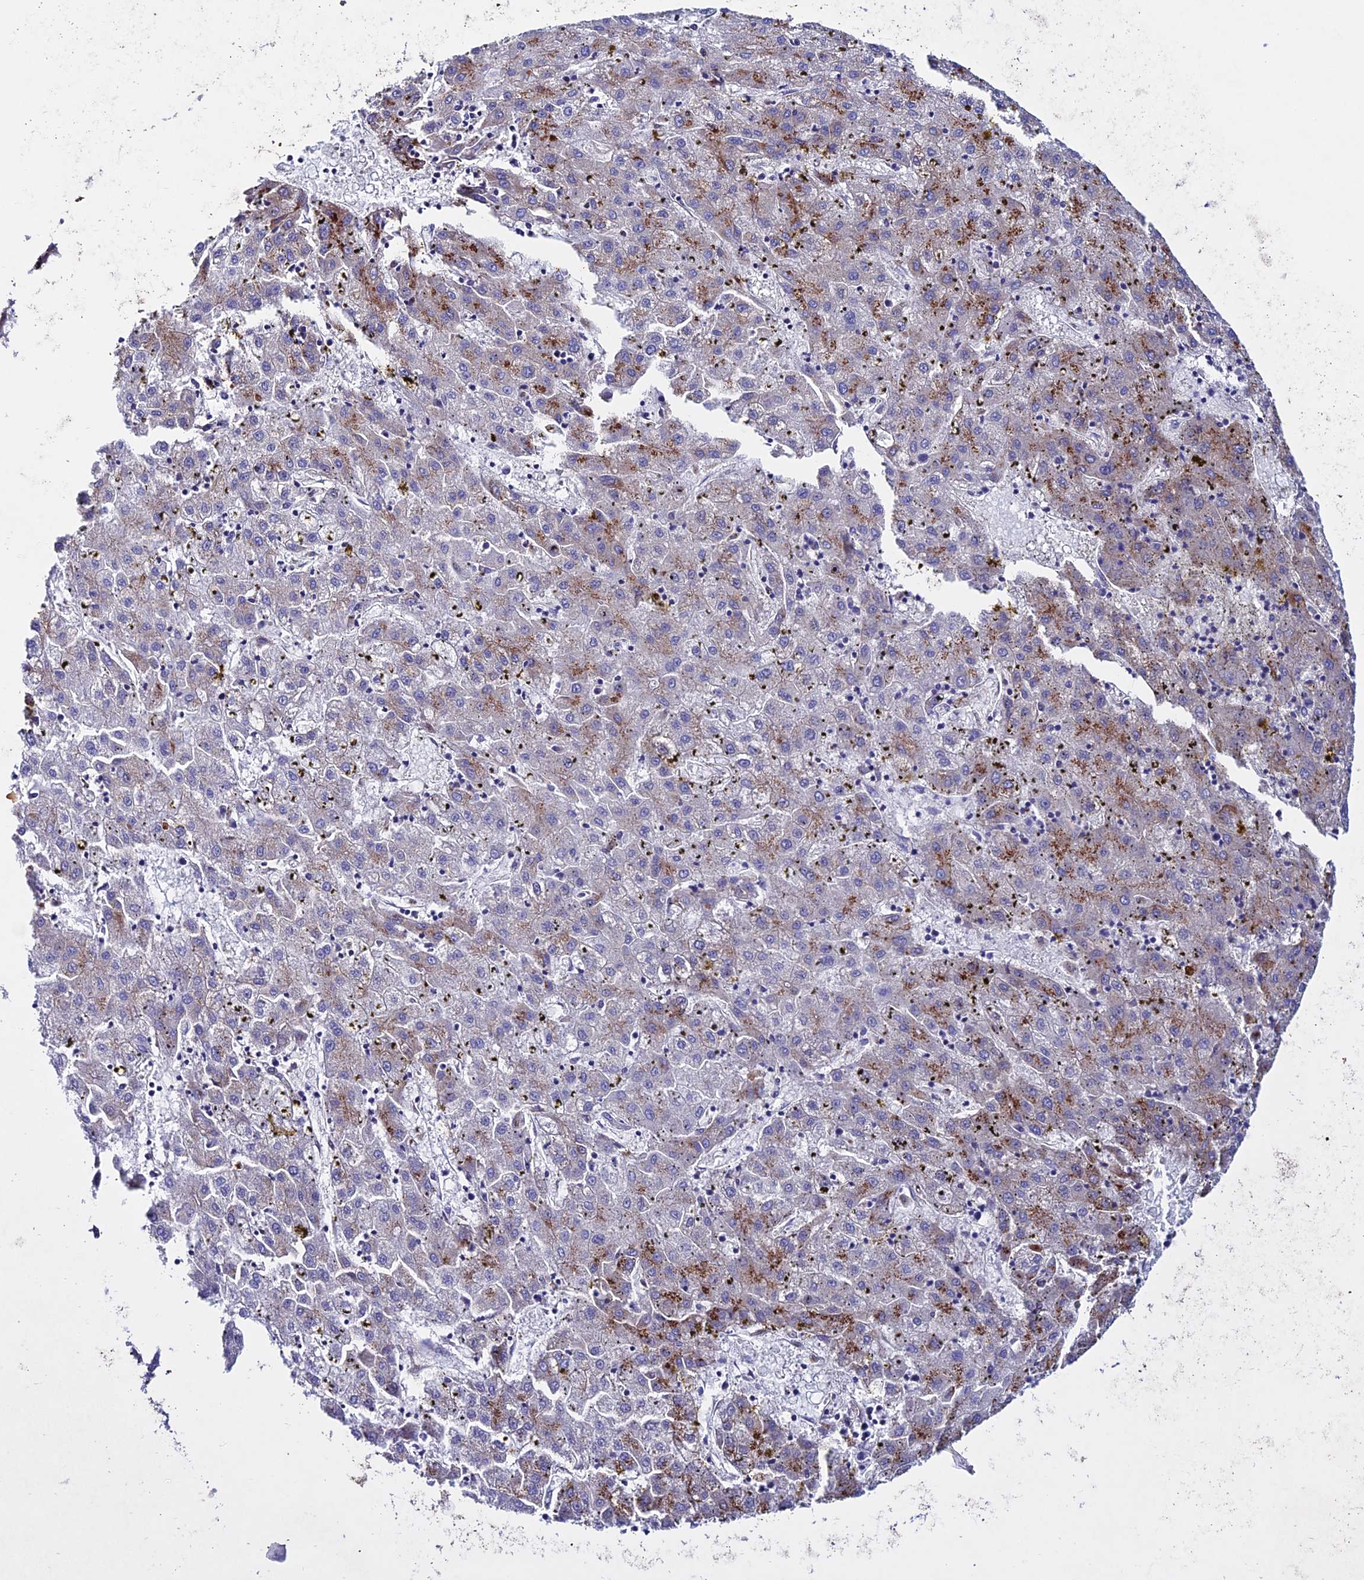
{"staining": {"intensity": "moderate", "quantity": "<25%", "location": "cytoplasmic/membranous"}, "tissue": "liver cancer", "cell_type": "Tumor cells", "image_type": "cancer", "snomed": [{"axis": "morphology", "description": "Carcinoma, Hepatocellular, NOS"}, {"axis": "topography", "description": "Liver"}], "caption": "DAB (3,3'-diaminobenzidine) immunohistochemical staining of liver cancer shows moderate cytoplasmic/membranous protein expression in approximately <25% of tumor cells.", "gene": "OR51Q1", "patient": {"sex": "male", "age": 72}}